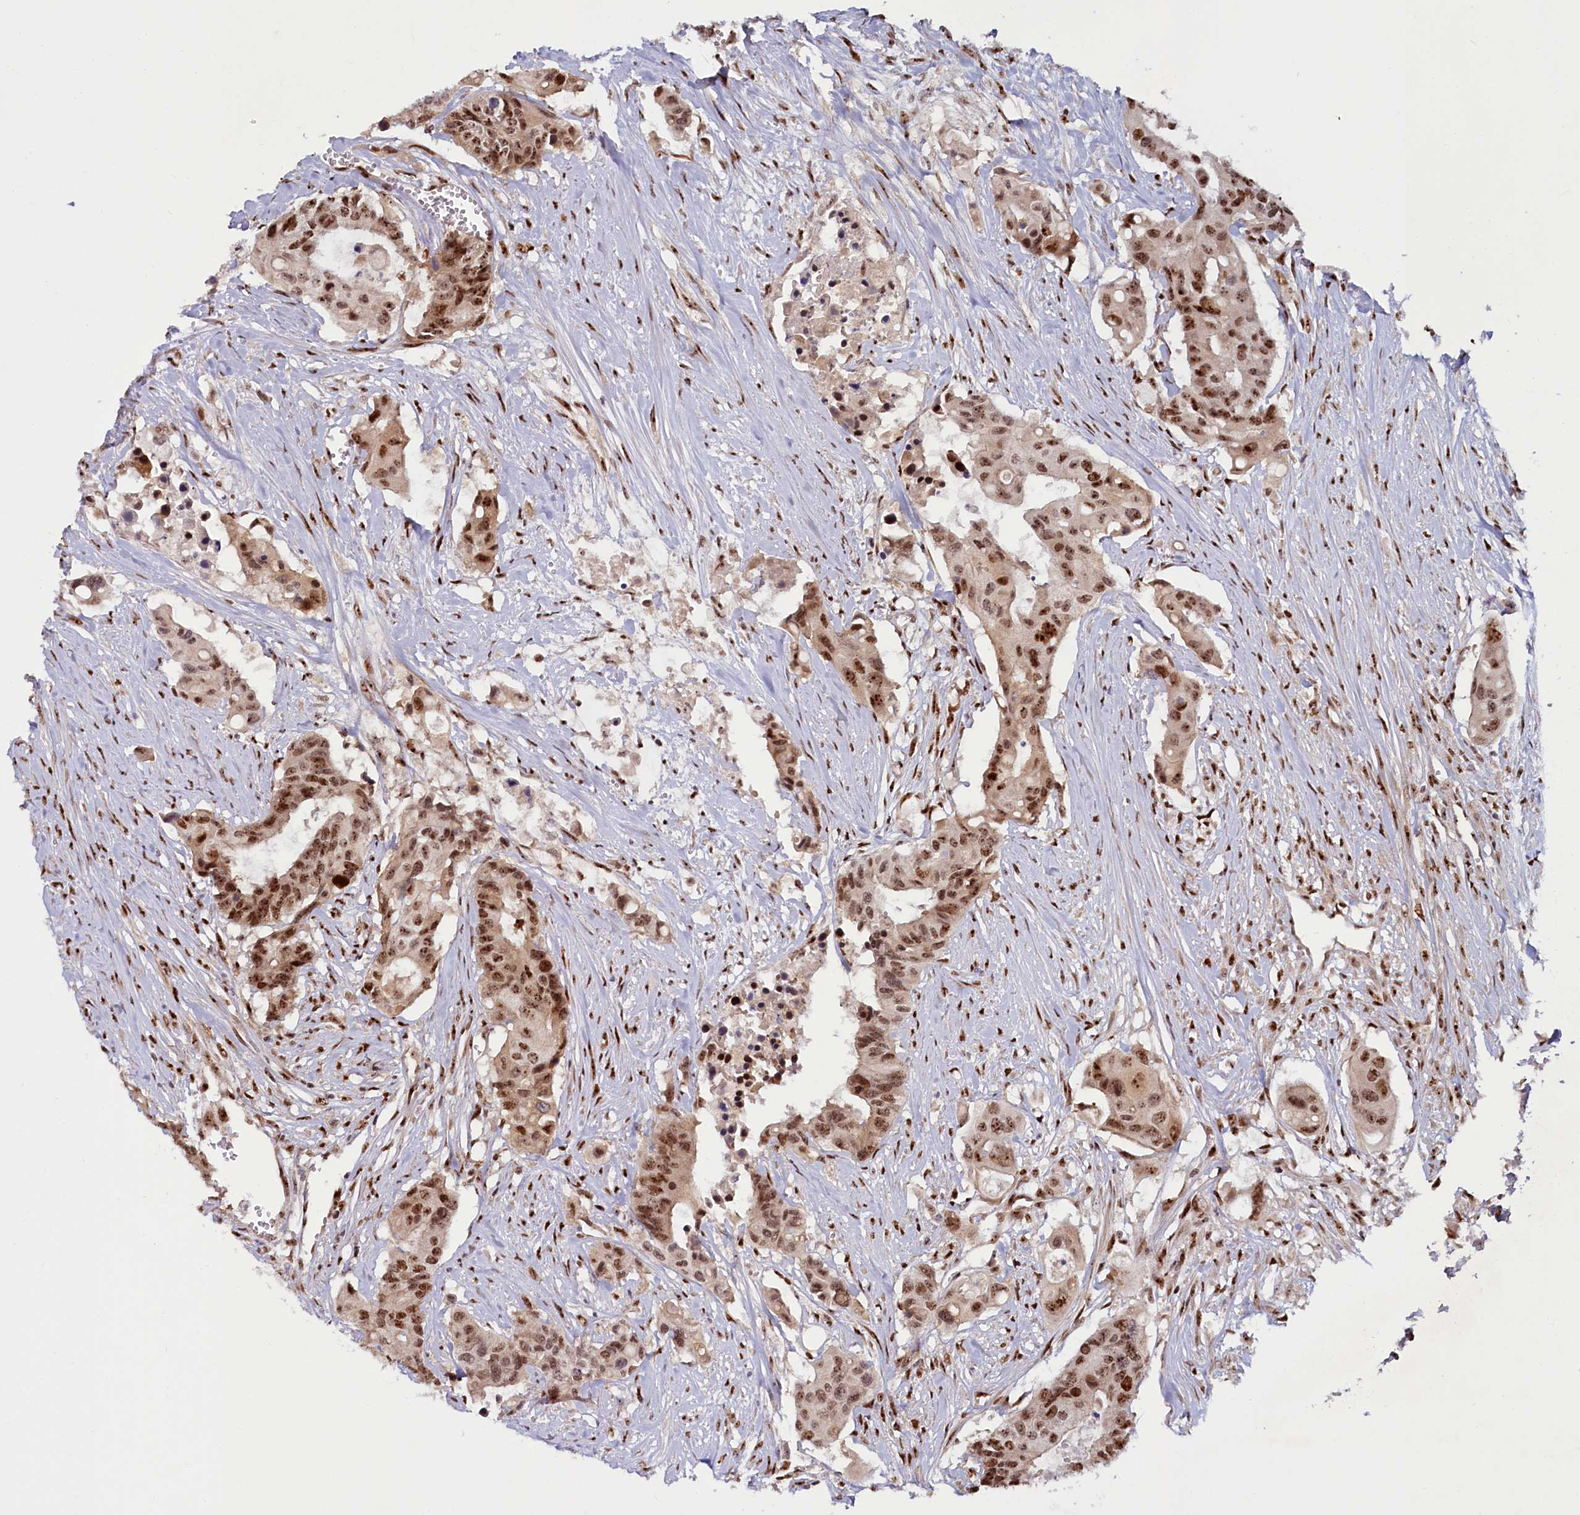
{"staining": {"intensity": "moderate", "quantity": ">75%", "location": "cytoplasmic/membranous,nuclear"}, "tissue": "colorectal cancer", "cell_type": "Tumor cells", "image_type": "cancer", "snomed": [{"axis": "morphology", "description": "Adenocarcinoma, NOS"}, {"axis": "topography", "description": "Colon"}], "caption": "An image showing moderate cytoplasmic/membranous and nuclear staining in approximately >75% of tumor cells in colorectal cancer, as visualized by brown immunohistochemical staining.", "gene": "TCOF1", "patient": {"sex": "male", "age": 77}}